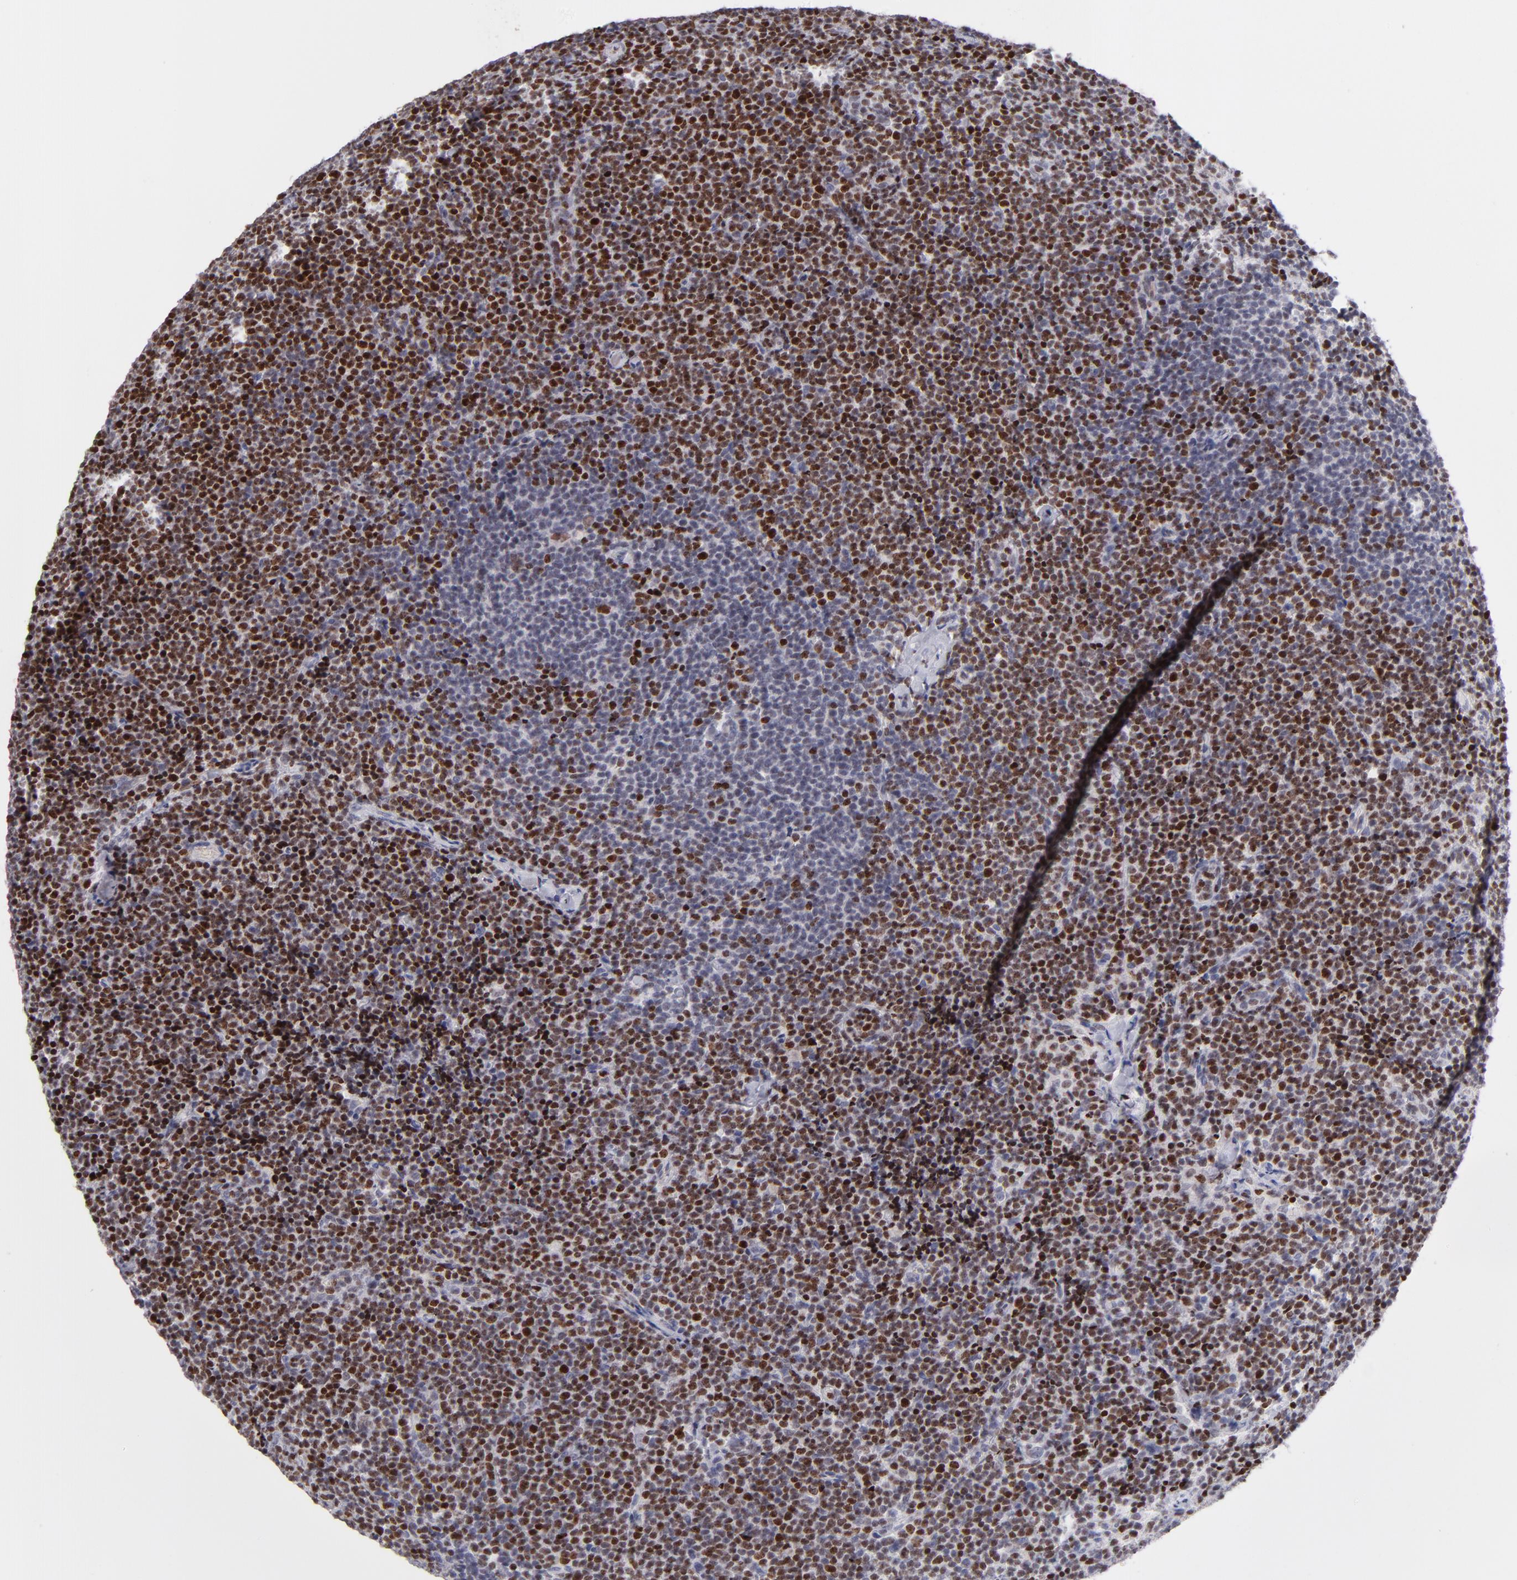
{"staining": {"intensity": "strong", "quantity": "25%-75%", "location": "nuclear"}, "tissue": "lymphoma", "cell_type": "Tumor cells", "image_type": "cancer", "snomed": [{"axis": "morphology", "description": "Malignant lymphoma, non-Hodgkin's type, High grade"}, {"axis": "topography", "description": "Lymph node"}], "caption": "An image of high-grade malignant lymphoma, non-Hodgkin's type stained for a protein demonstrates strong nuclear brown staining in tumor cells.", "gene": "POLA1", "patient": {"sex": "female", "age": 58}}